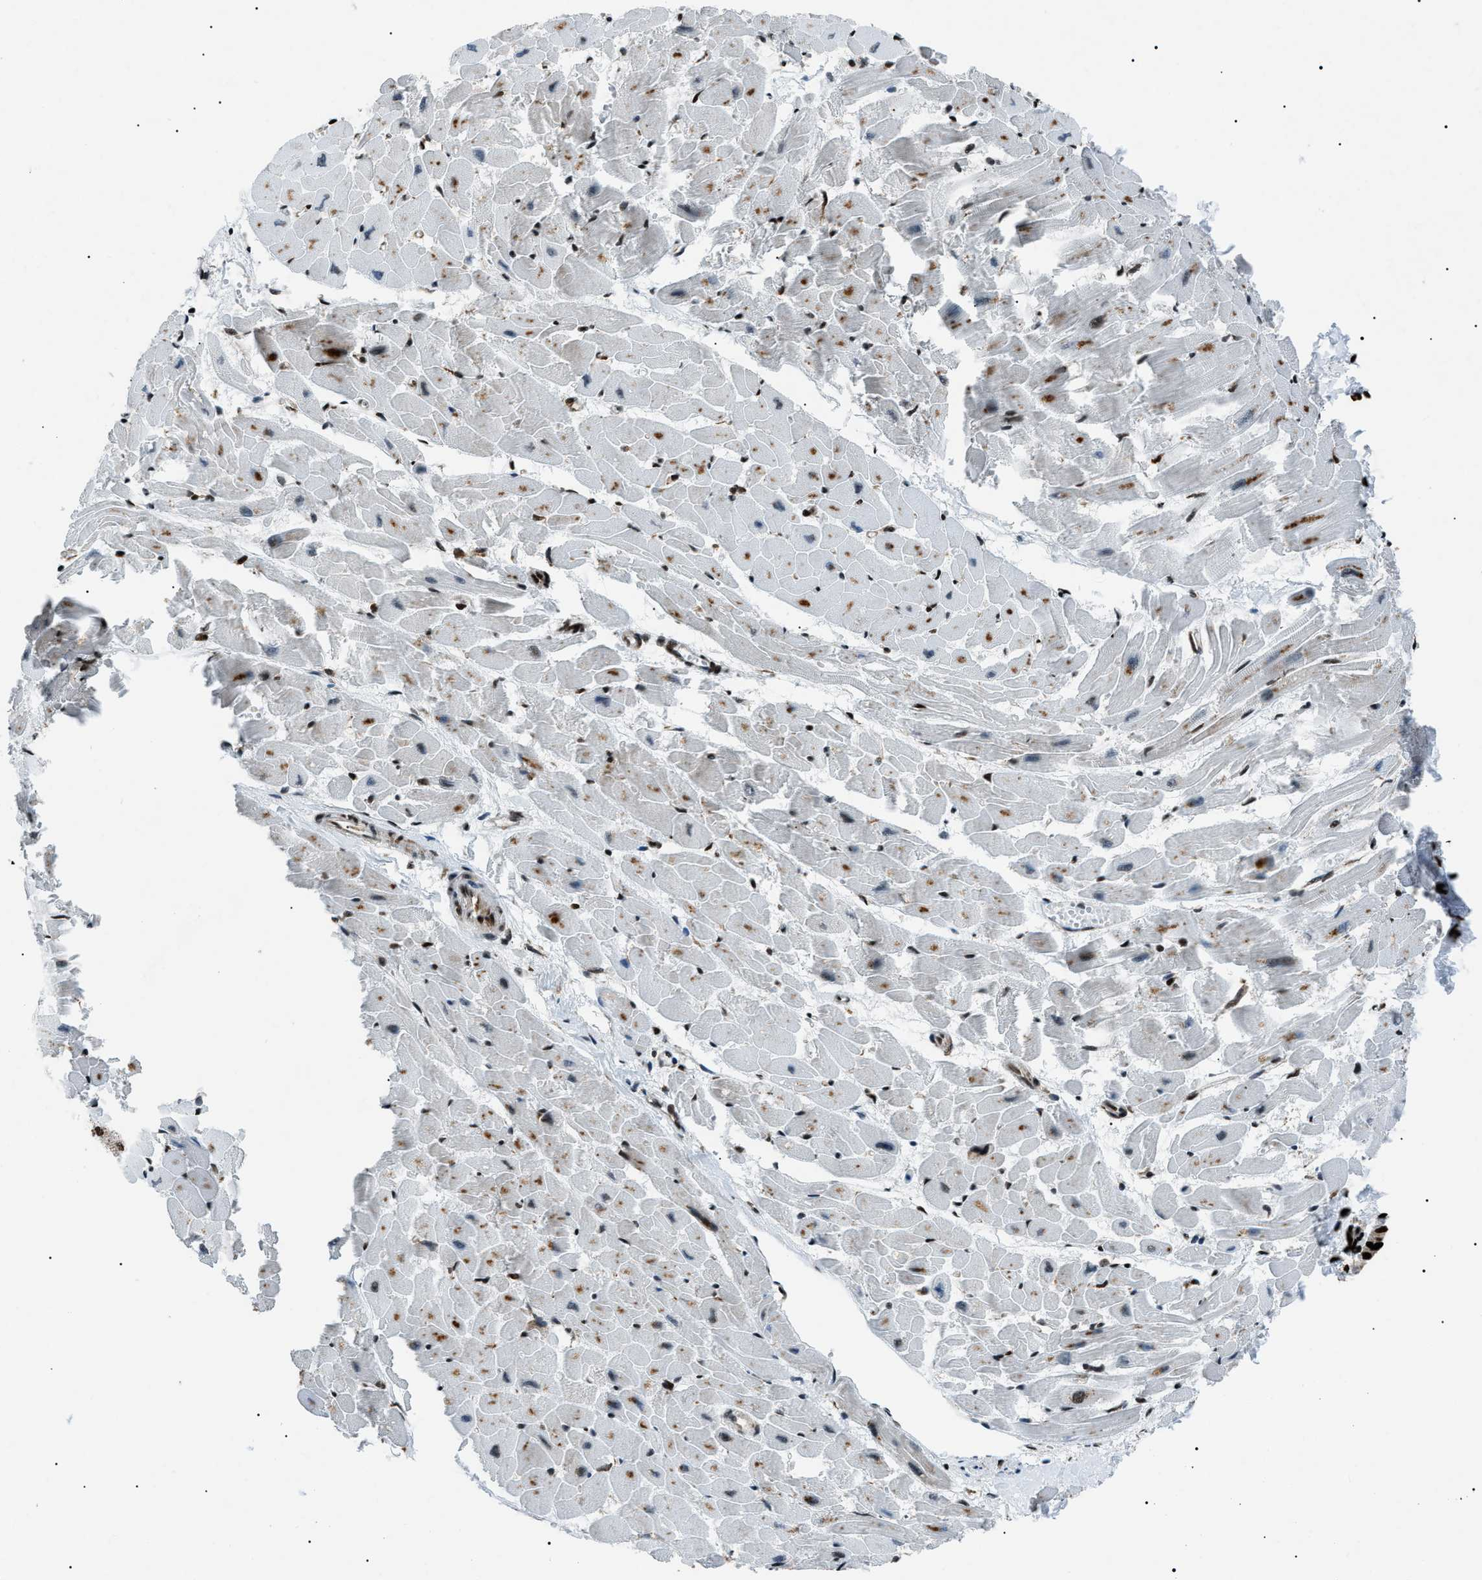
{"staining": {"intensity": "strong", "quantity": "<25%", "location": "nuclear"}, "tissue": "heart muscle", "cell_type": "Cardiomyocytes", "image_type": "normal", "snomed": [{"axis": "morphology", "description": "Normal tissue, NOS"}, {"axis": "topography", "description": "Heart"}], "caption": "Protein staining shows strong nuclear positivity in about <25% of cardiomyocytes in normal heart muscle. The staining is performed using DAB (3,3'-diaminobenzidine) brown chromogen to label protein expression. The nuclei are counter-stained blue using hematoxylin.", "gene": "HNRNPK", "patient": {"sex": "female", "age": 19}}